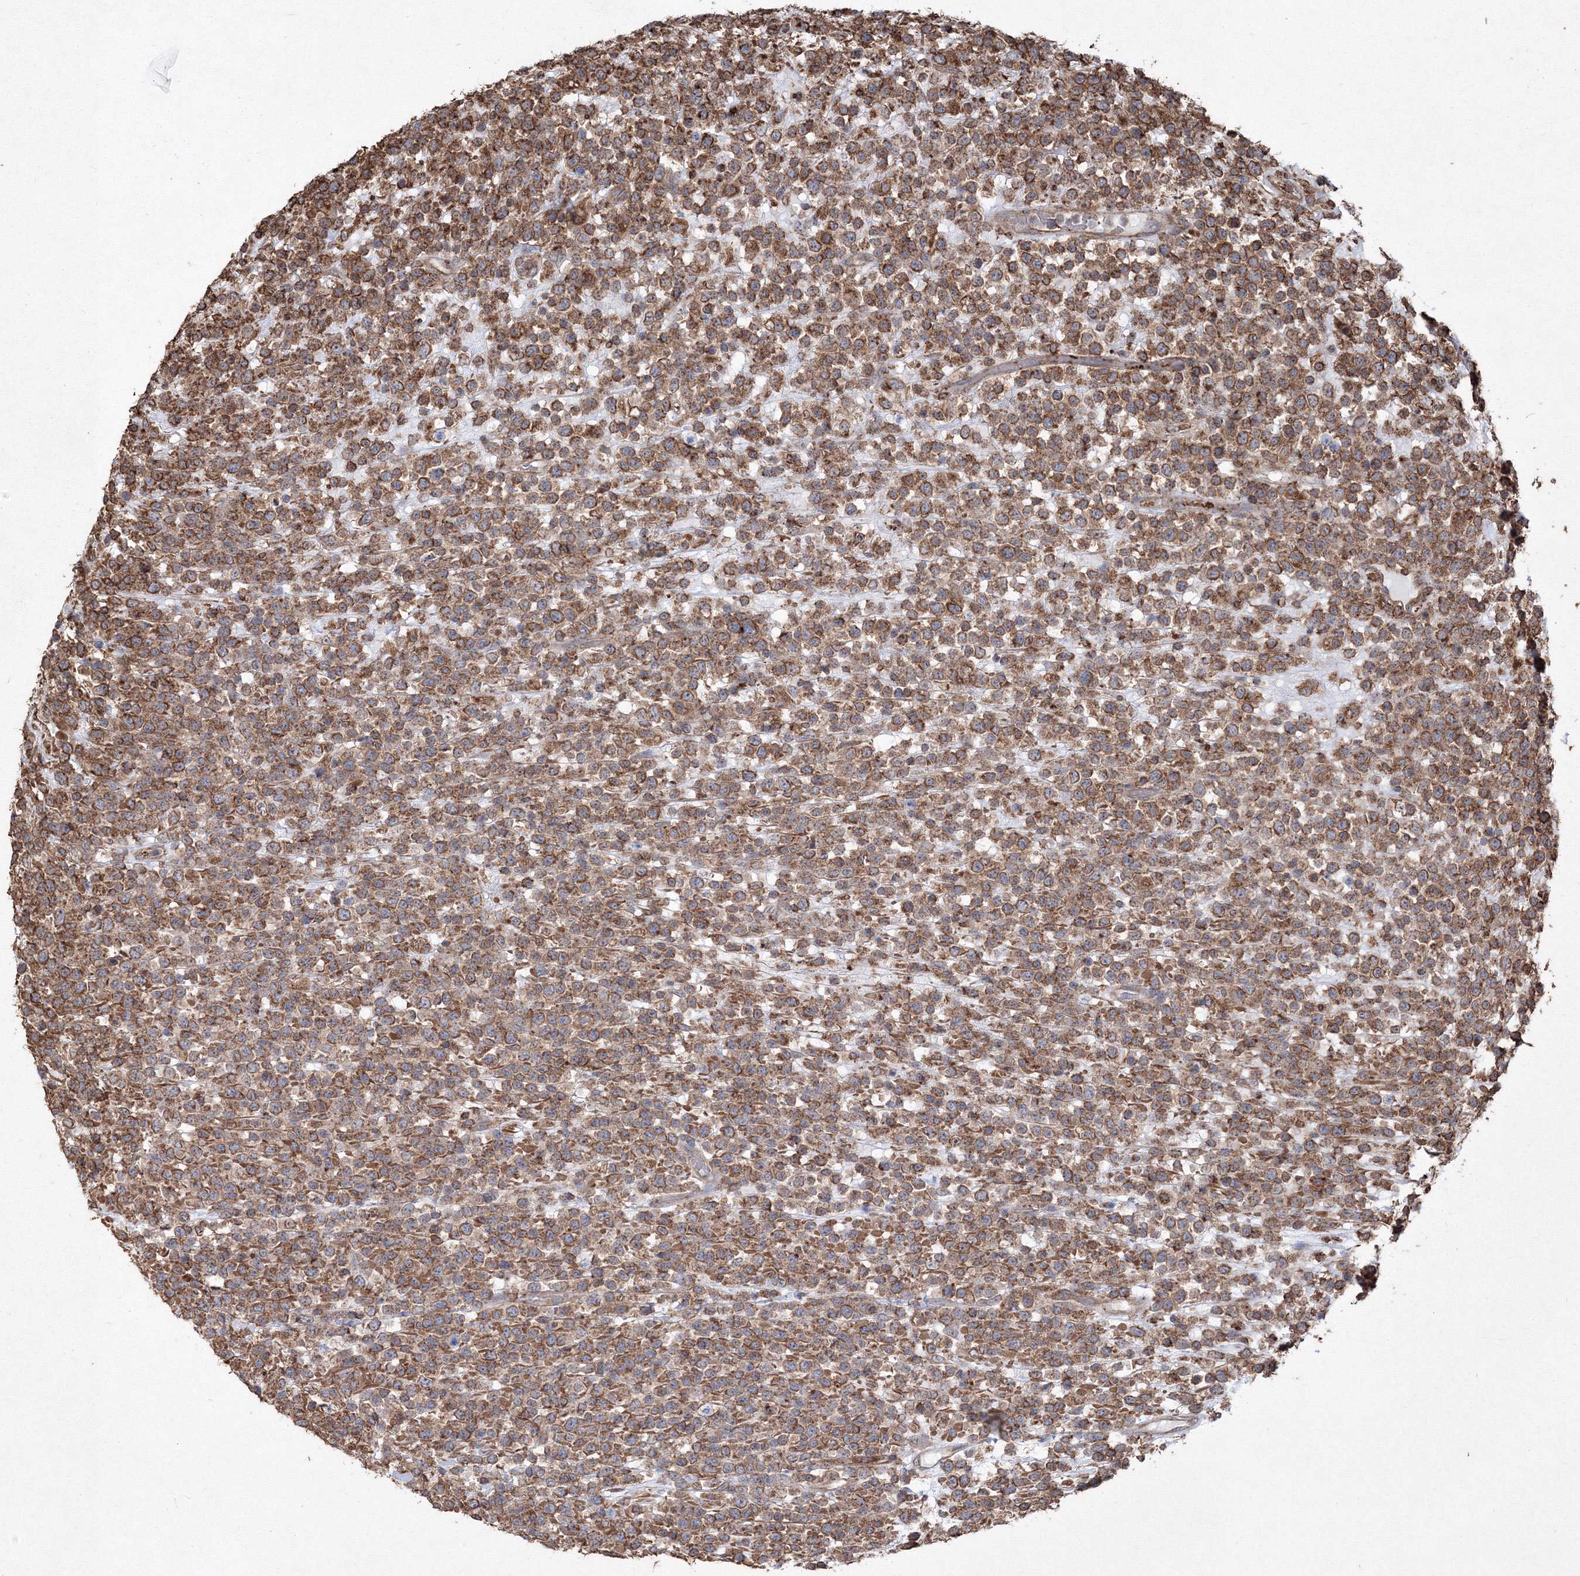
{"staining": {"intensity": "moderate", "quantity": ">75%", "location": "cytoplasmic/membranous"}, "tissue": "lymphoma", "cell_type": "Tumor cells", "image_type": "cancer", "snomed": [{"axis": "morphology", "description": "Malignant lymphoma, non-Hodgkin's type, High grade"}, {"axis": "topography", "description": "Colon"}], "caption": "About >75% of tumor cells in human malignant lymphoma, non-Hodgkin's type (high-grade) reveal moderate cytoplasmic/membranous protein staining as visualized by brown immunohistochemical staining.", "gene": "TMEM139", "patient": {"sex": "female", "age": 53}}